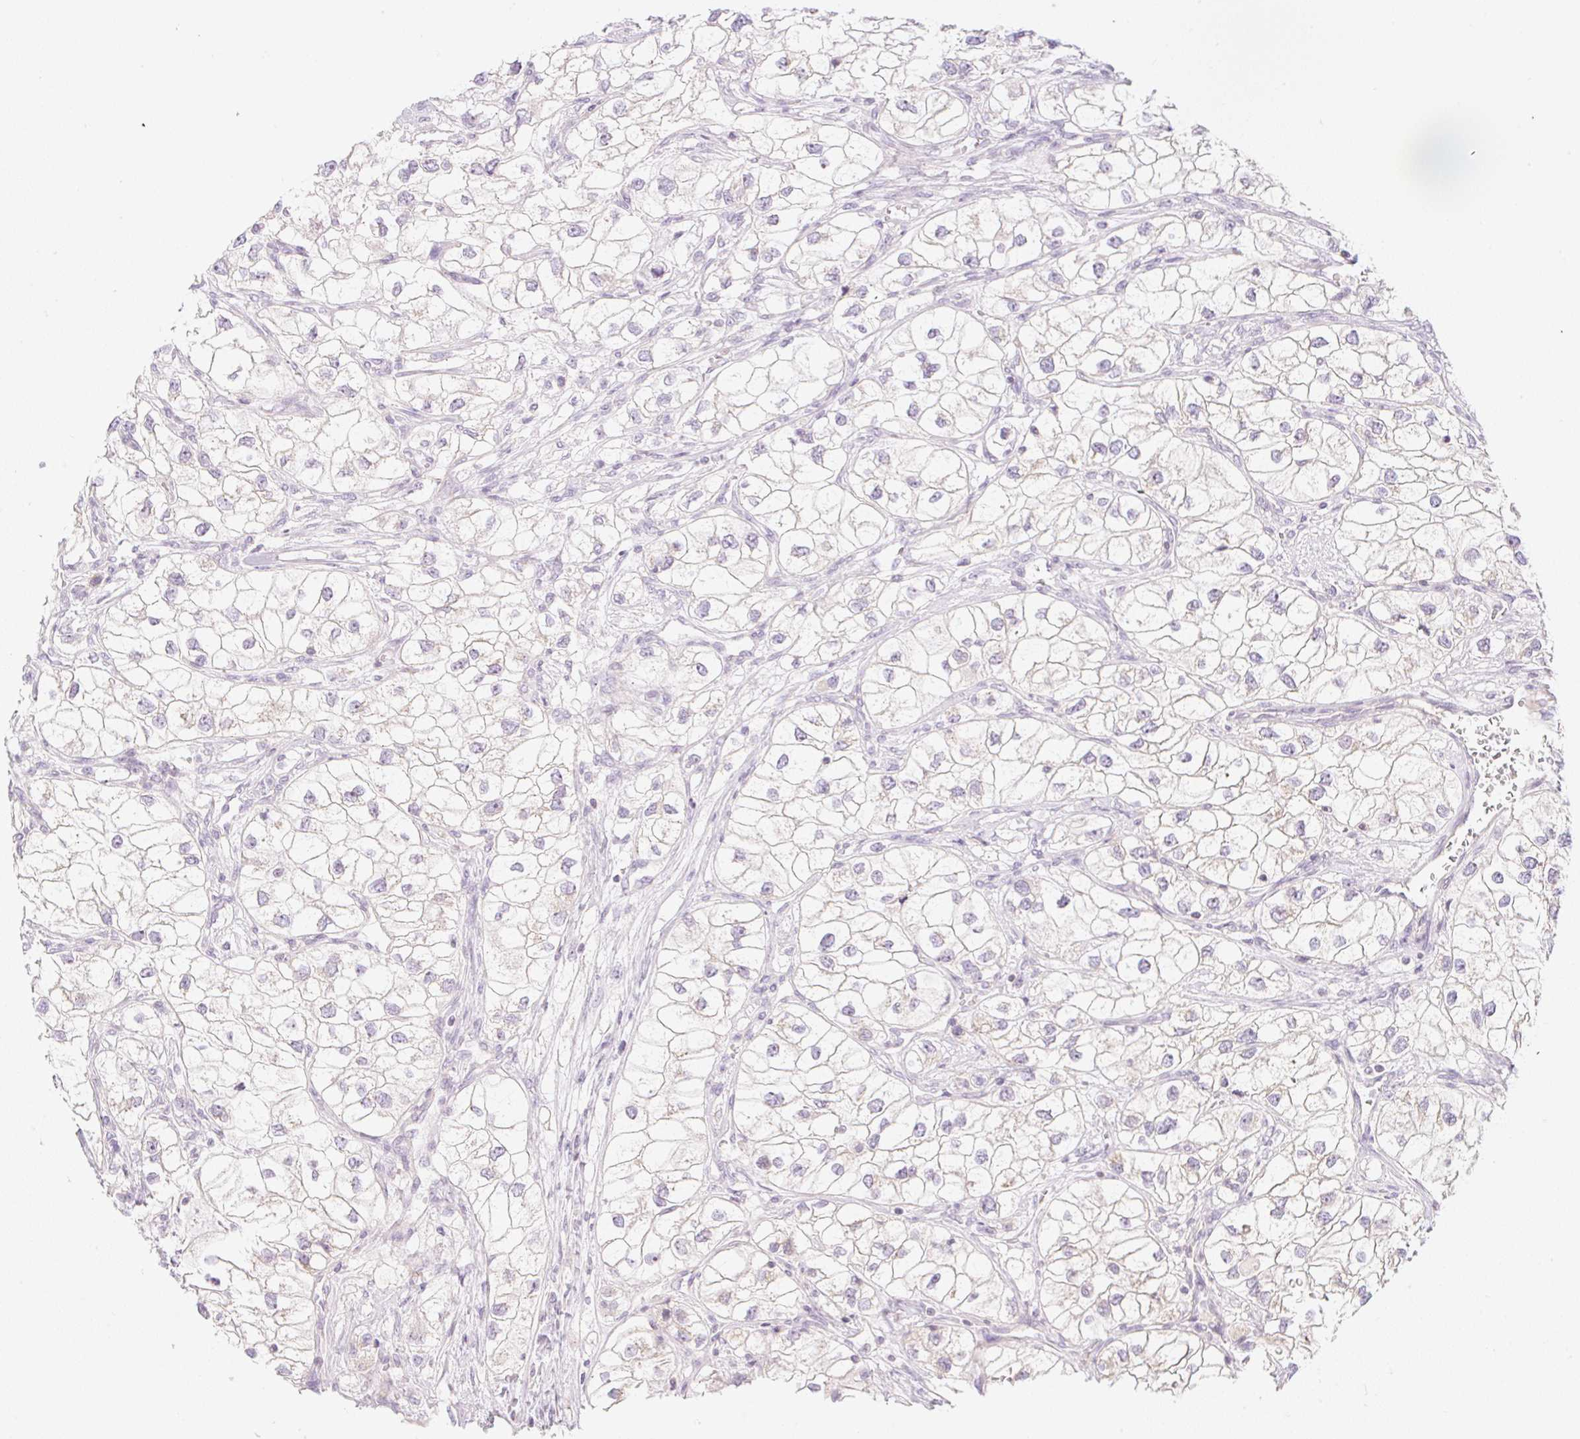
{"staining": {"intensity": "negative", "quantity": "none", "location": "none"}, "tissue": "renal cancer", "cell_type": "Tumor cells", "image_type": "cancer", "snomed": [{"axis": "morphology", "description": "Adenocarcinoma, NOS"}, {"axis": "topography", "description": "Kidney"}], "caption": "IHC histopathology image of adenocarcinoma (renal) stained for a protein (brown), which exhibits no expression in tumor cells.", "gene": "CASKIN1", "patient": {"sex": "male", "age": 59}}